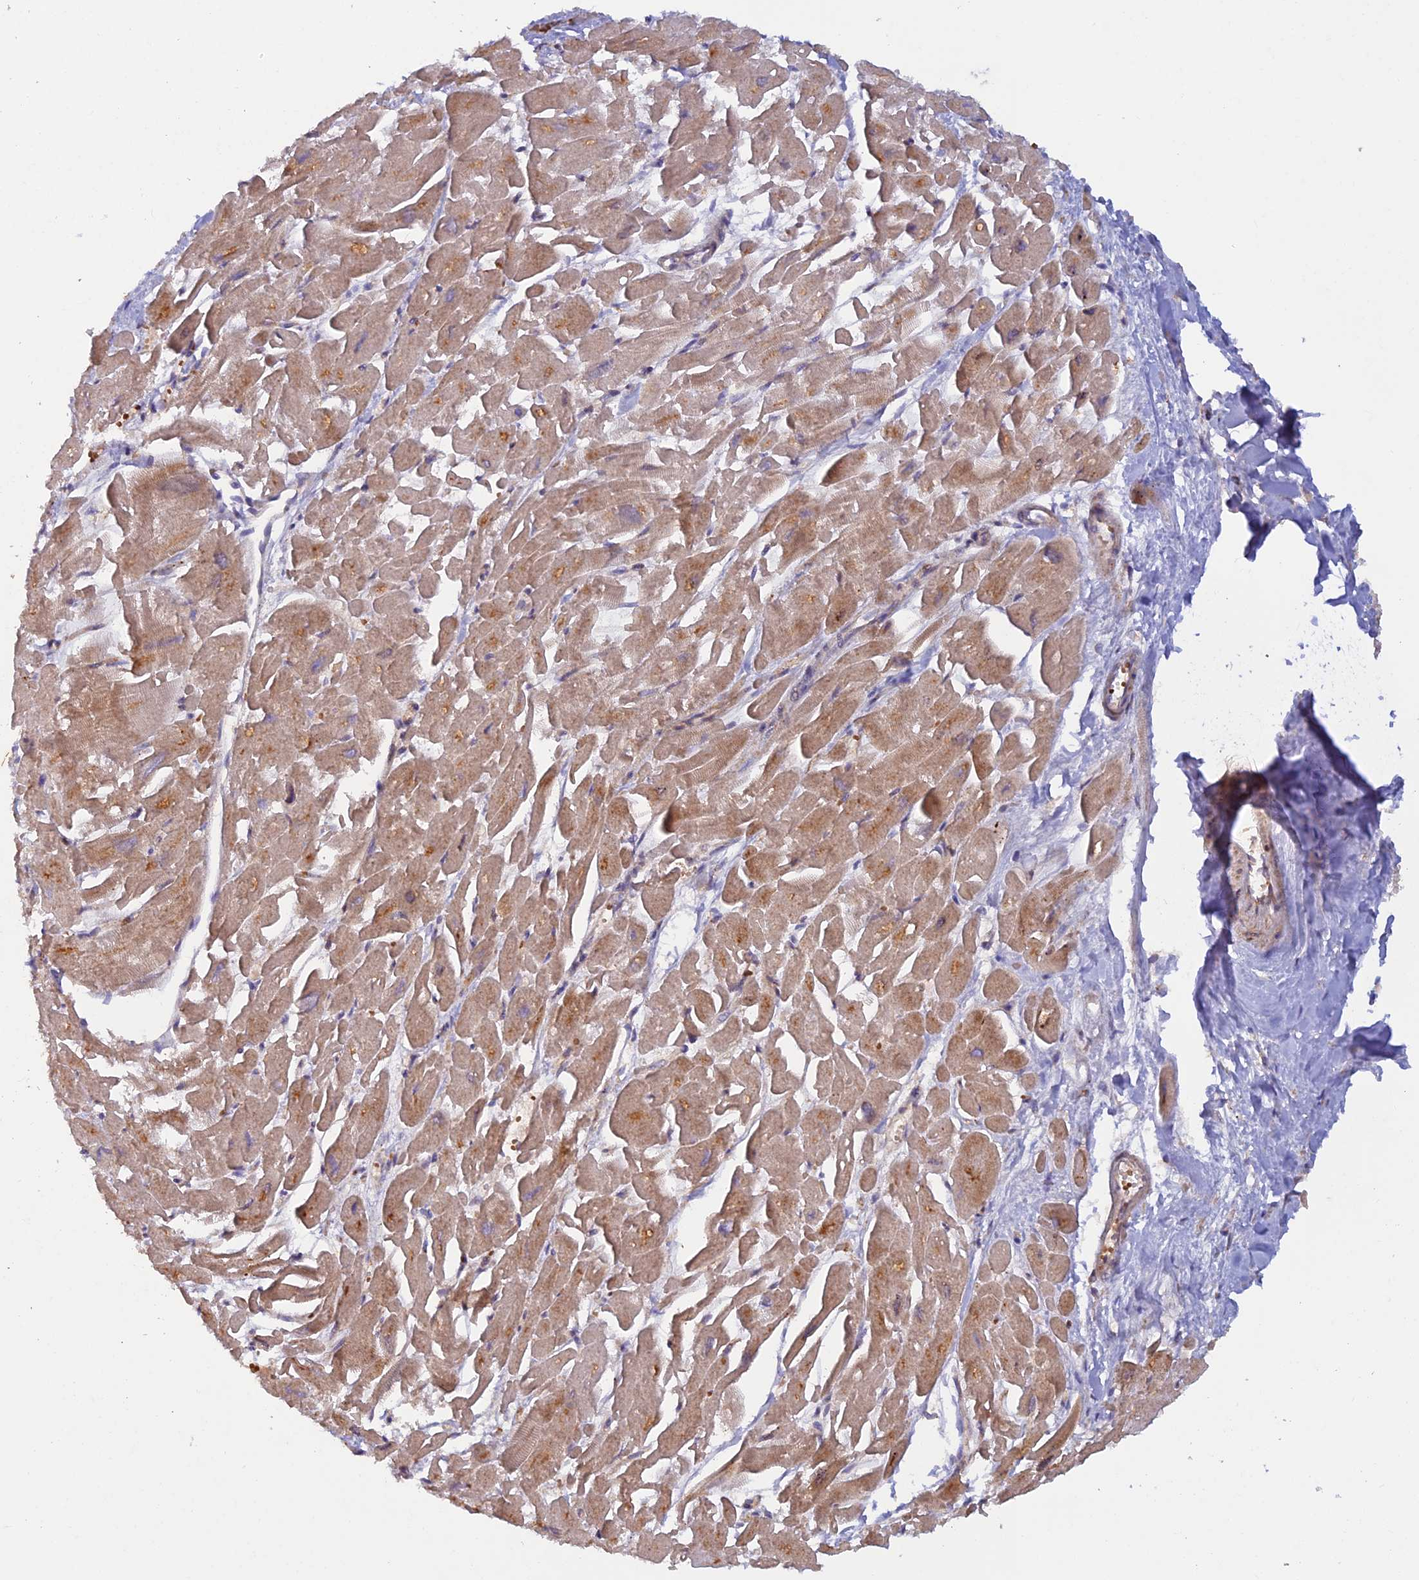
{"staining": {"intensity": "moderate", "quantity": "25%-75%", "location": "cytoplasmic/membranous"}, "tissue": "heart muscle", "cell_type": "Cardiomyocytes", "image_type": "normal", "snomed": [{"axis": "morphology", "description": "Normal tissue, NOS"}, {"axis": "topography", "description": "Heart"}], "caption": "A micrograph of heart muscle stained for a protein exhibits moderate cytoplasmic/membranous brown staining in cardiomyocytes. The protein of interest is stained brown, and the nuclei are stained in blue (DAB (3,3'-diaminobenzidine) IHC with brightfield microscopy, high magnification).", "gene": "GMCL1", "patient": {"sex": "male", "age": 54}}